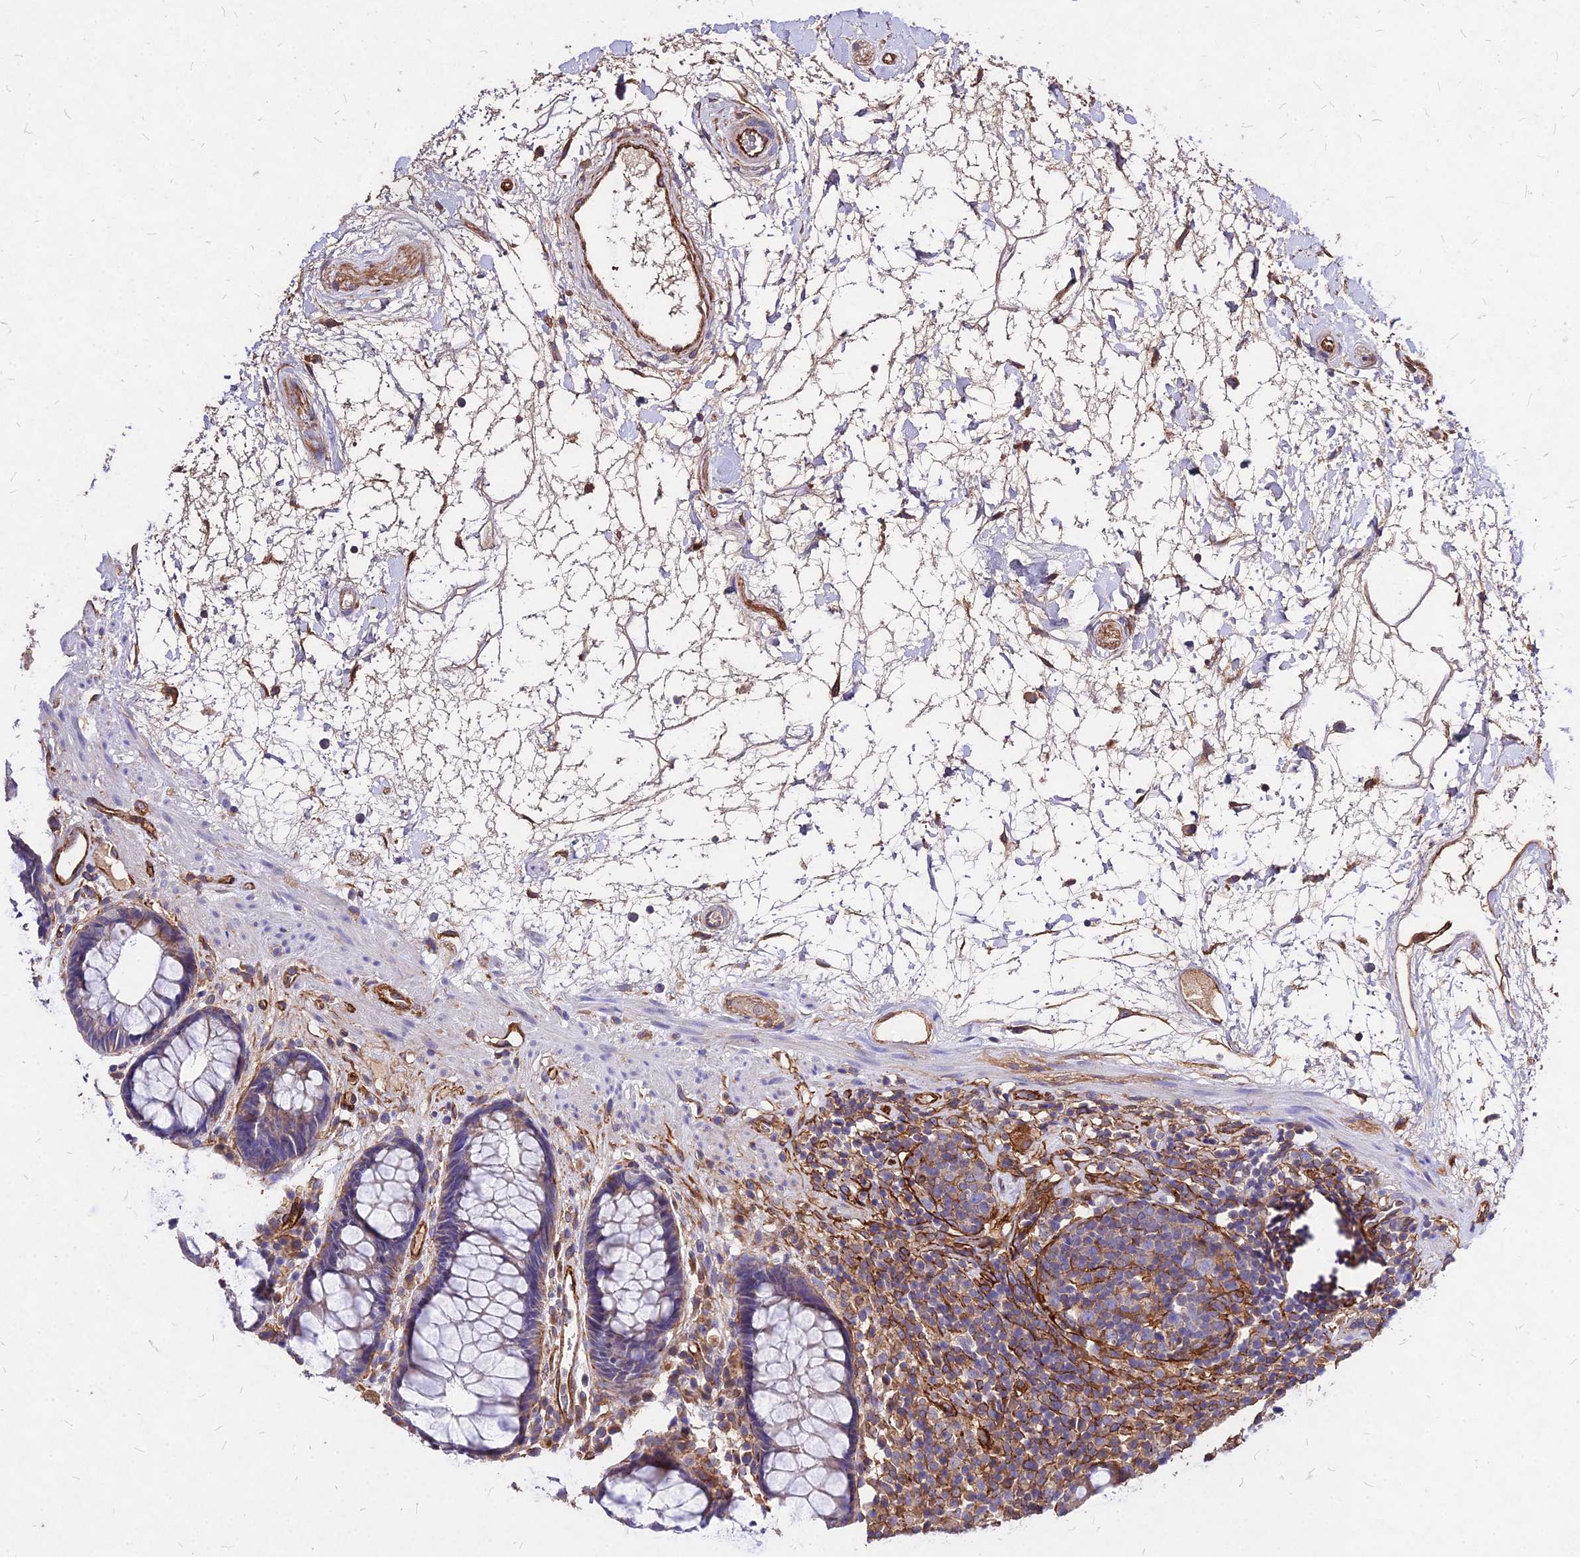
{"staining": {"intensity": "moderate", "quantity": "25%-75%", "location": "cytoplasmic/membranous"}, "tissue": "rectum", "cell_type": "Glandular cells", "image_type": "normal", "snomed": [{"axis": "morphology", "description": "Normal tissue, NOS"}, {"axis": "topography", "description": "Rectum"}], "caption": "Benign rectum demonstrates moderate cytoplasmic/membranous staining in approximately 25%-75% of glandular cells, visualized by immunohistochemistry.", "gene": "EFCC1", "patient": {"sex": "male", "age": 64}}